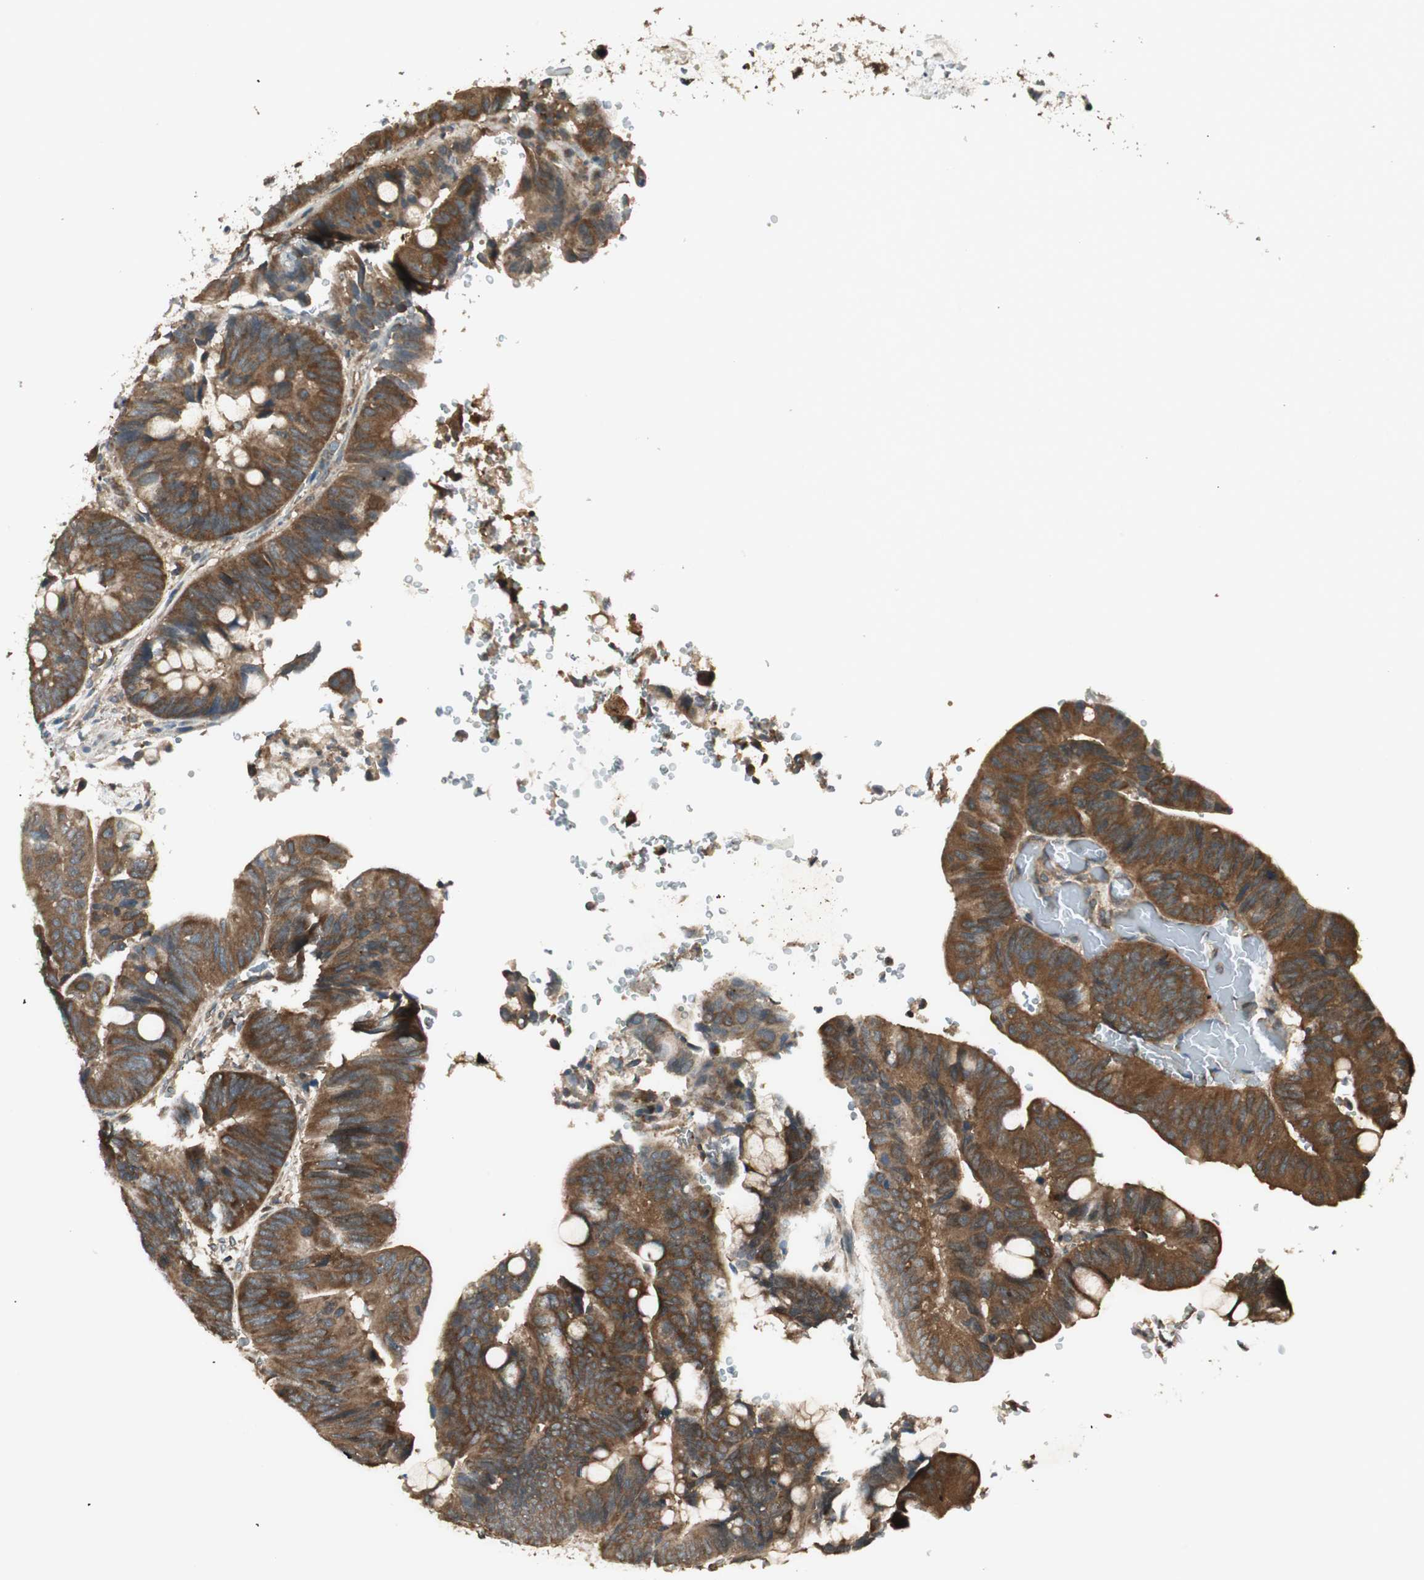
{"staining": {"intensity": "strong", "quantity": ">75%", "location": "cytoplasmic/membranous"}, "tissue": "colorectal cancer", "cell_type": "Tumor cells", "image_type": "cancer", "snomed": [{"axis": "morphology", "description": "Normal tissue, NOS"}, {"axis": "morphology", "description": "Adenocarcinoma, NOS"}, {"axis": "topography", "description": "Rectum"}, {"axis": "topography", "description": "Peripheral nerve tissue"}], "caption": "The immunohistochemical stain shows strong cytoplasmic/membranous positivity in tumor cells of colorectal cancer tissue.", "gene": "CNOT4", "patient": {"sex": "male", "age": 92}}